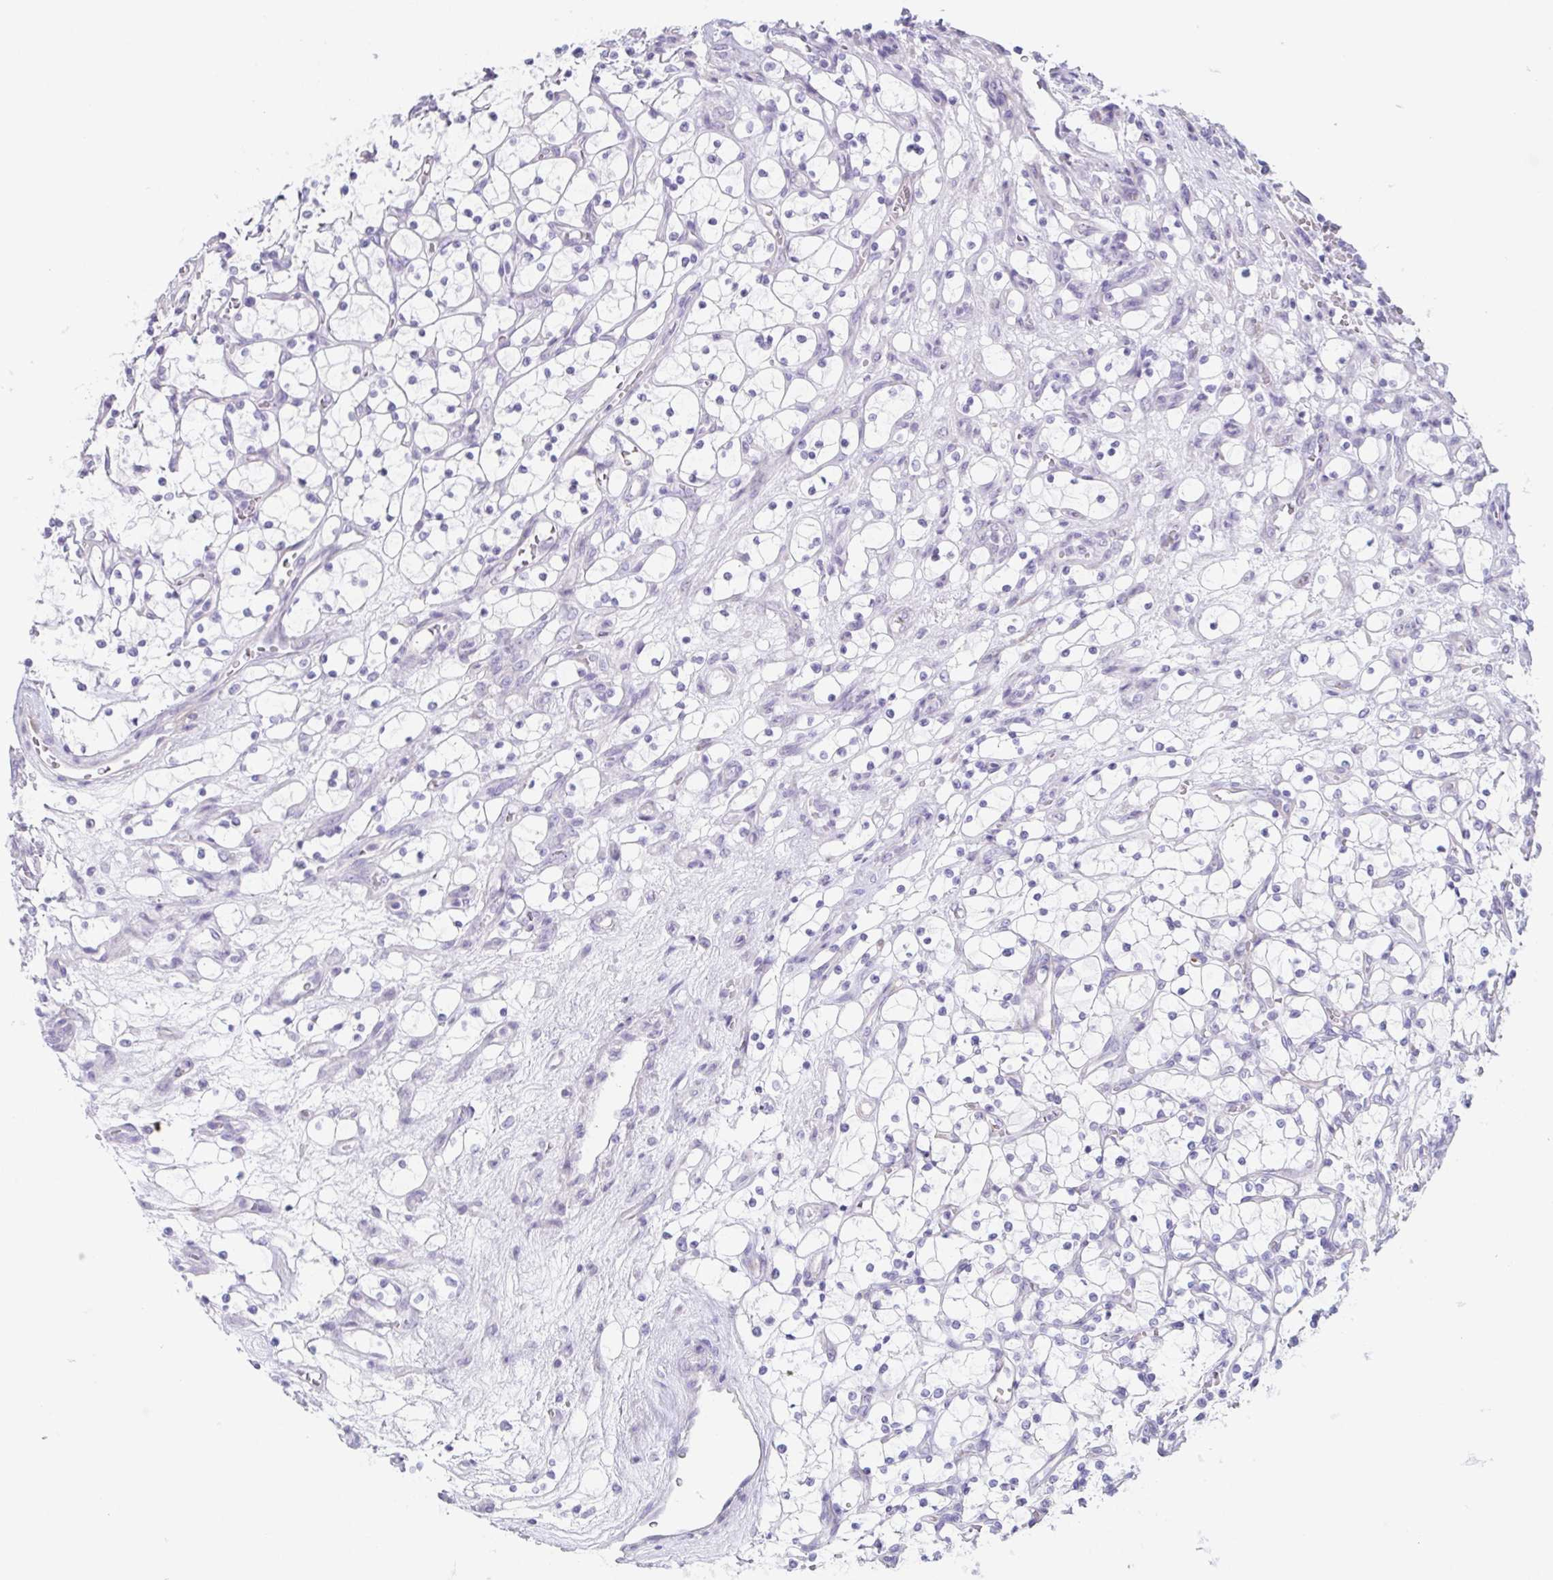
{"staining": {"intensity": "negative", "quantity": "none", "location": "none"}, "tissue": "renal cancer", "cell_type": "Tumor cells", "image_type": "cancer", "snomed": [{"axis": "morphology", "description": "Adenocarcinoma, NOS"}, {"axis": "topography", "description": "Kidney"}], "caption": "A histopathology image of human renal cancer is negative for staining in tumor cells.", "gene": "HDGFL1", "patient": {"sex": "female", "age": 69}}